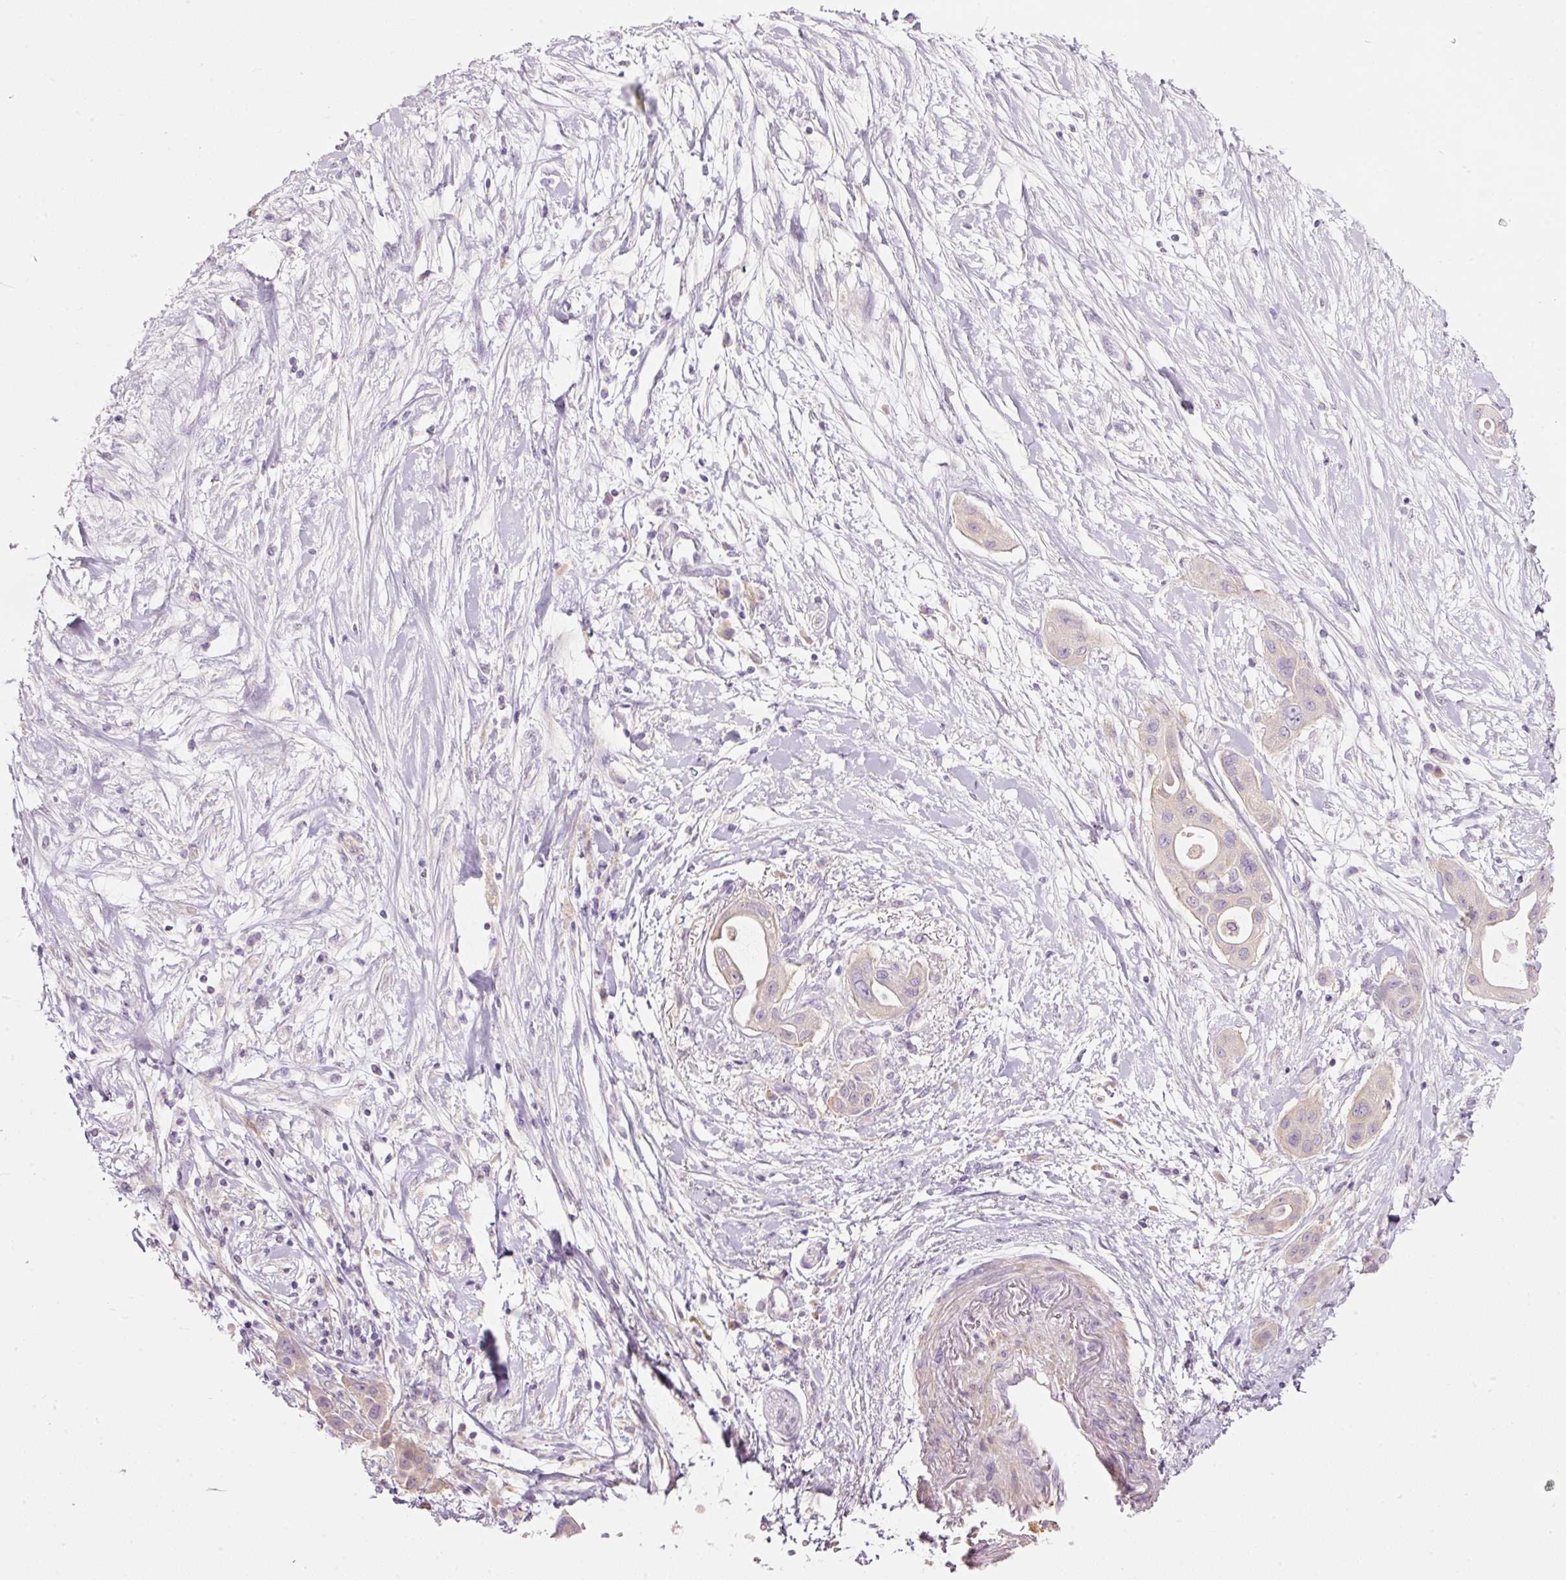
{"staining": {"intensity": "weak", "quantity": "<25%", "location": "cytoplasmic/membranous"}, "tissue": "pancreatic cancer", "cell_type": "Tumor cells", "image_type": "cancer", "snomed": [{"axis": "morphology", "description": "Adenocarcinoma, NOS"}, {"axis": "topography", "description": "Pancreas"}], "caption": "A photomicrograph of human adenocarcinoma (pancreatic) is negative for staining in tumor cells. Nuclei are stained in blue.", "gene": "PDXDC1", "patient": {"sex": "male", "age": 68}}